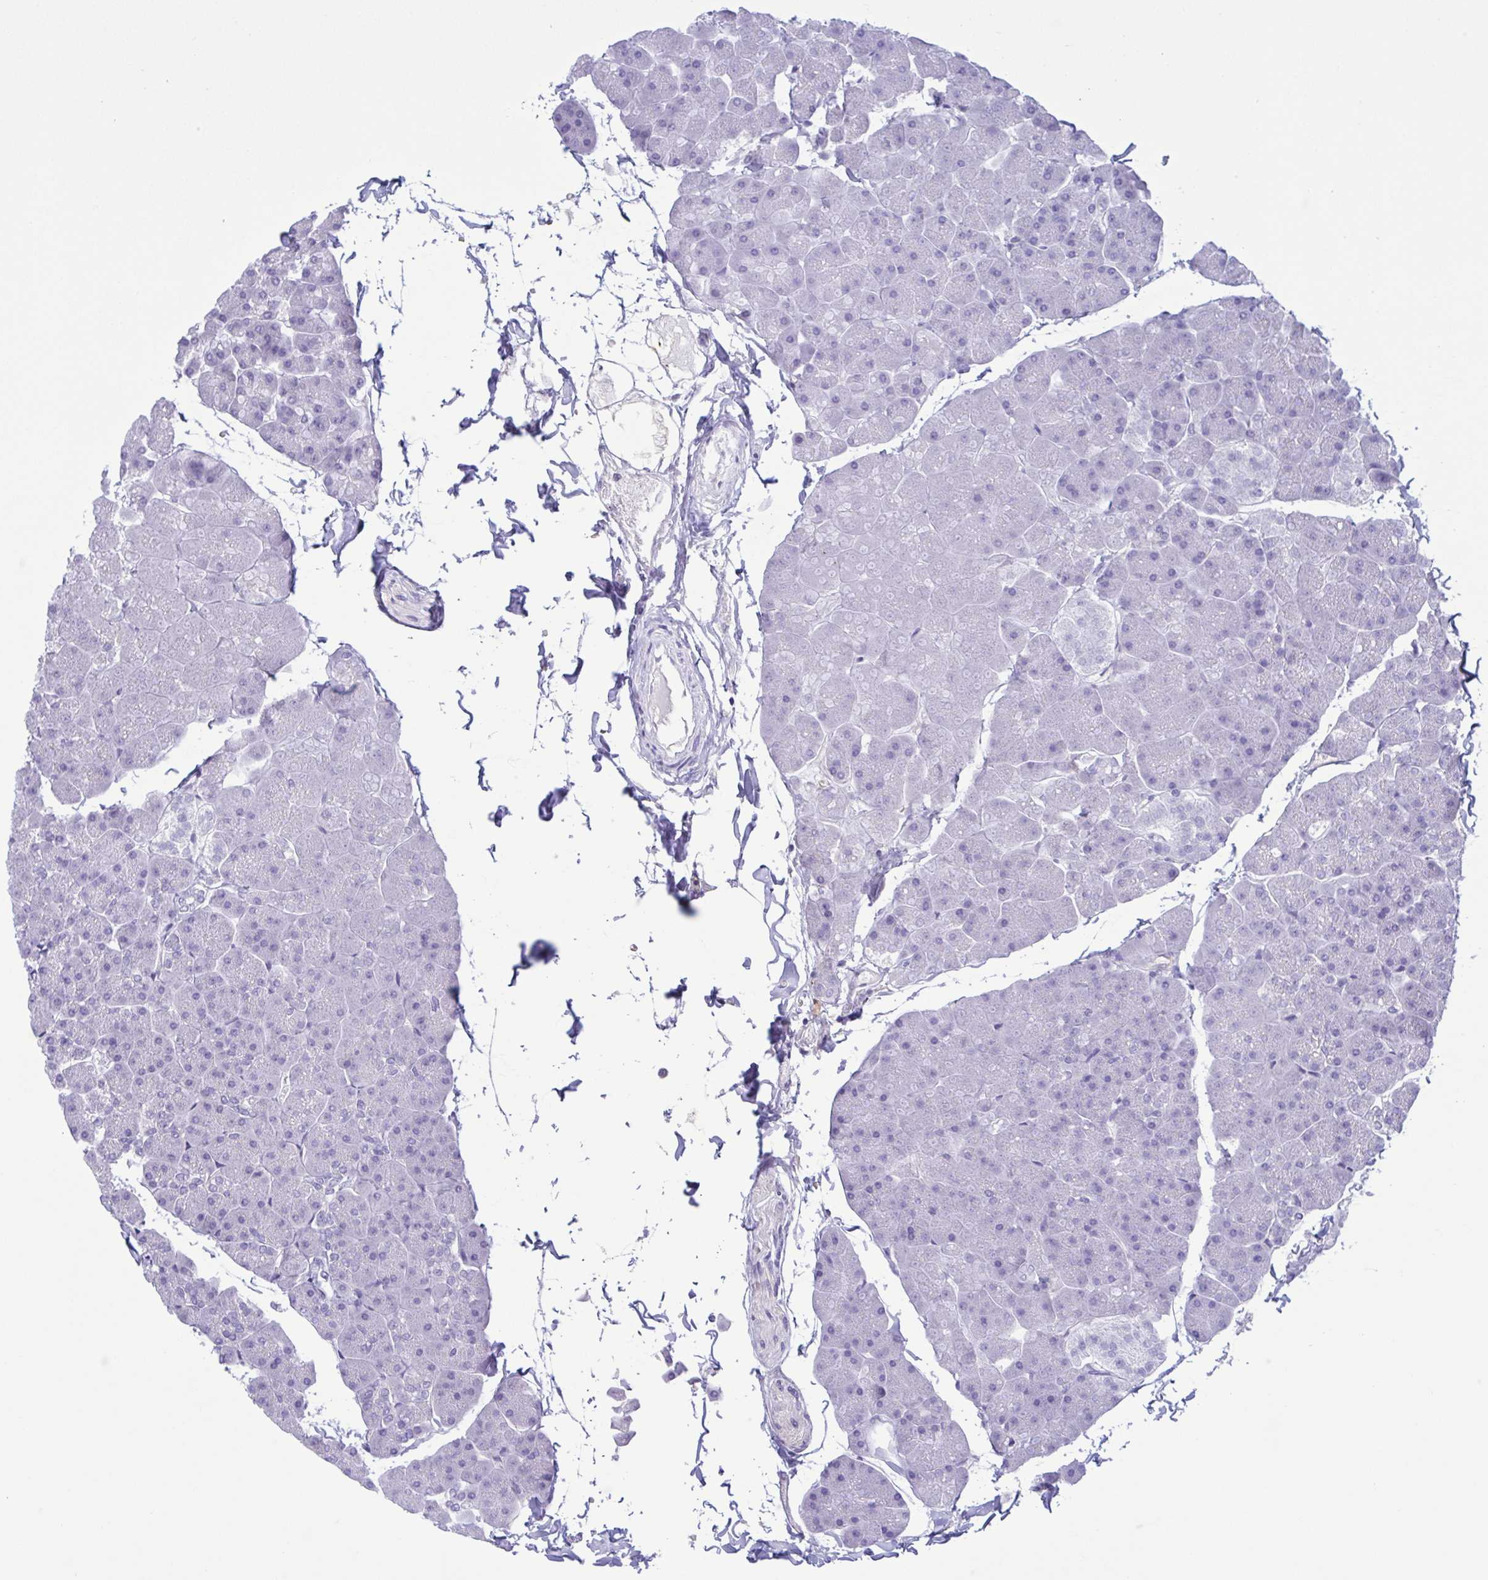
{"staining": {"intensity": "negative", "quantity": "none", "location": "none"}, "tissue": "pancreas", "cell_type": "Exocrine glandular cells", "image_type": "normal", "snomed": [{"axis": "morphology", "description": "Normal tissue, NOS"}, {"axis": "topography", "description": "Pancreas"}], "caption": "High magnification brightfield microscopy of normal pancreas stained with DAB (3,3'-diaminobenzidine) (brown) and counterstained with hematoxylin (blue): exocrine glandular cells show no significant staining.", "gene": "LDHC", "patient": {"sex": "male", "age": 35}}